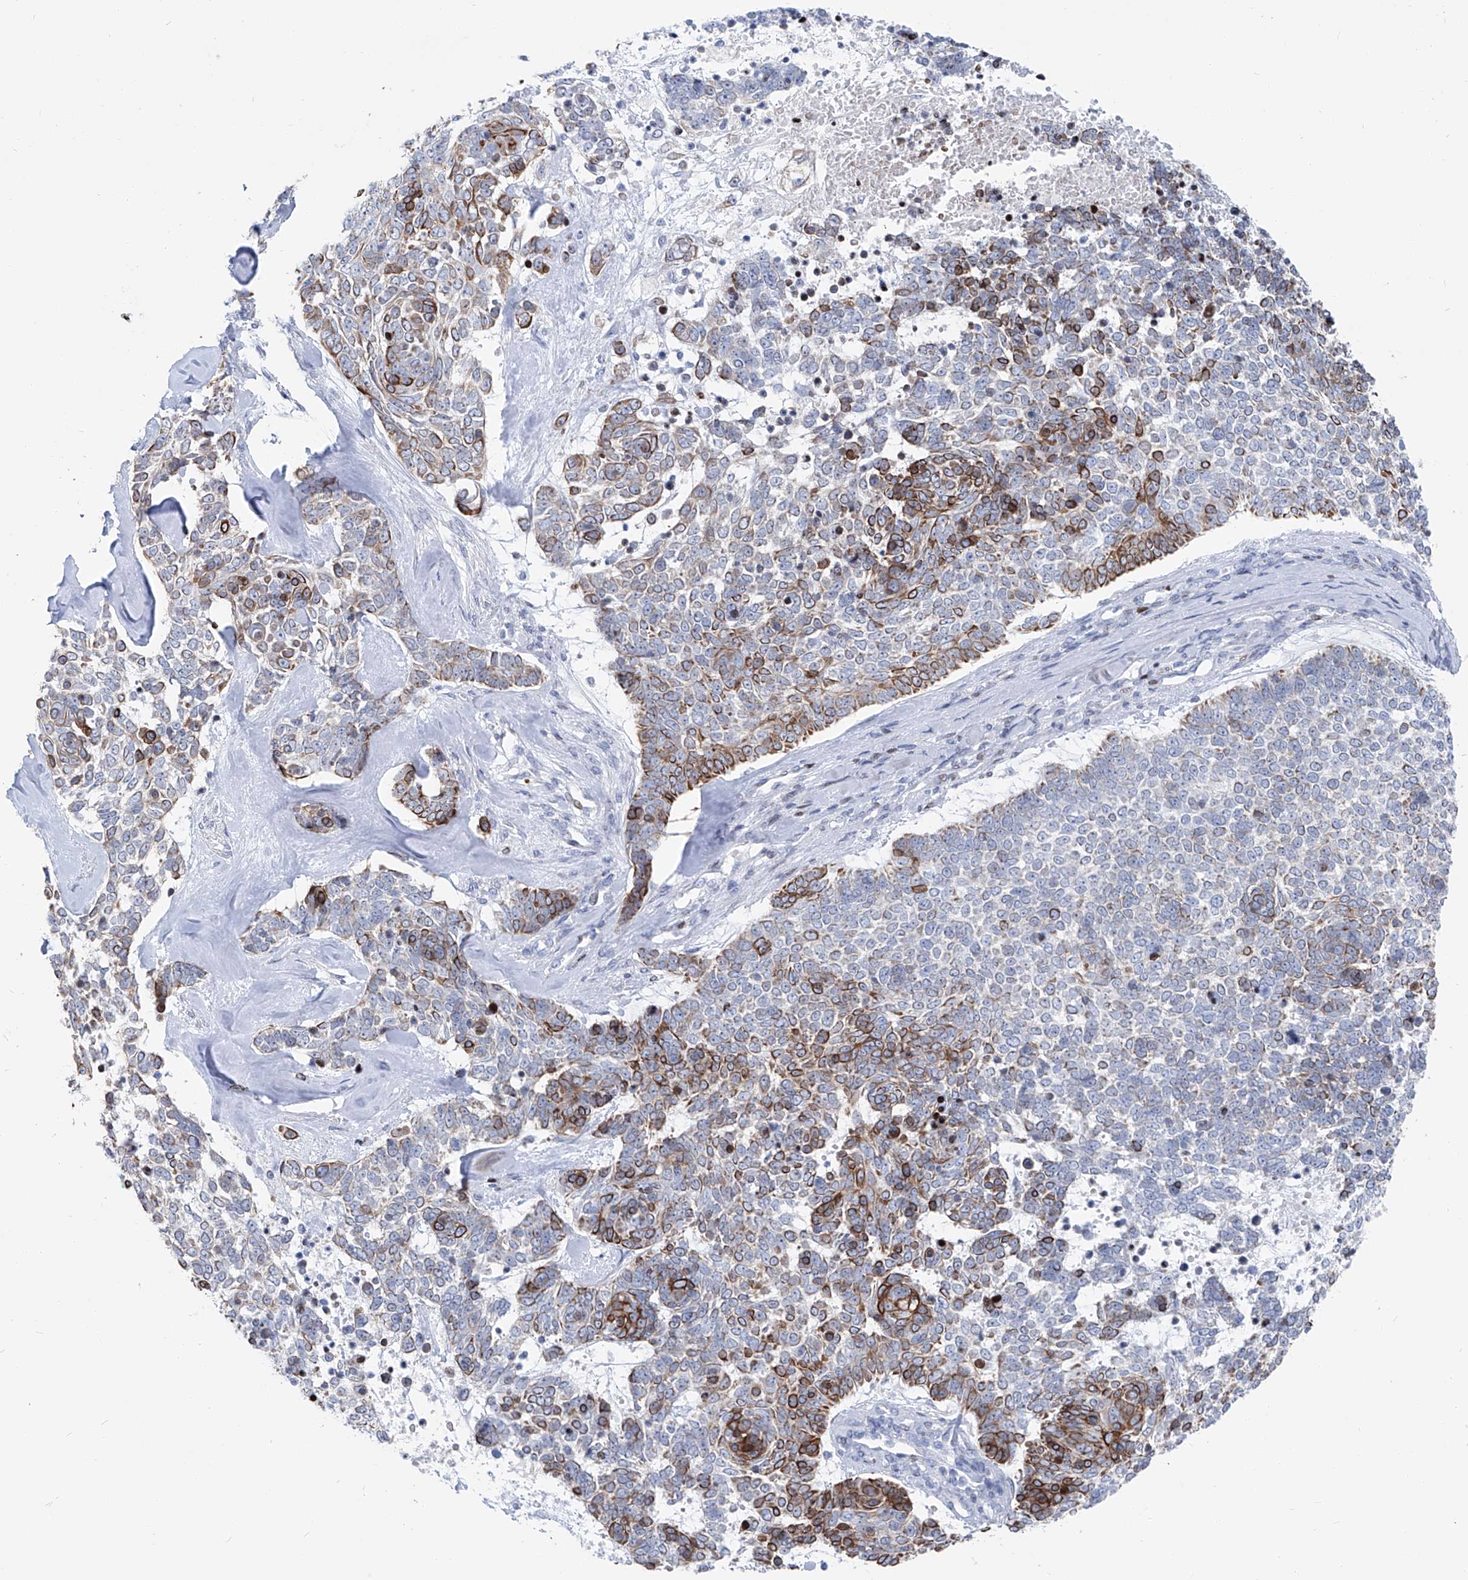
{"staining": {"intensity": "strong", "quantity": "25%-75%", "location": "cytoplasmic/membranous"}, "tissue": "skin cancer", "cell_type": "Tumor cells", "image_type": "cancer", "snomed": [{"axis": "morphology", "description": "Basal cell carcinoma"}, {"axis": "topography", "description": "Skin"}], "caption": "IHC histopathology image of skin cancer stained for a protein (brown), which demonstrates high levels of strong cytoplasmic/membranous positivity in approximately 25%-75% of tumor cells.", "gene": "FRS3", "patient": {"sex": "female", "age": 81}}